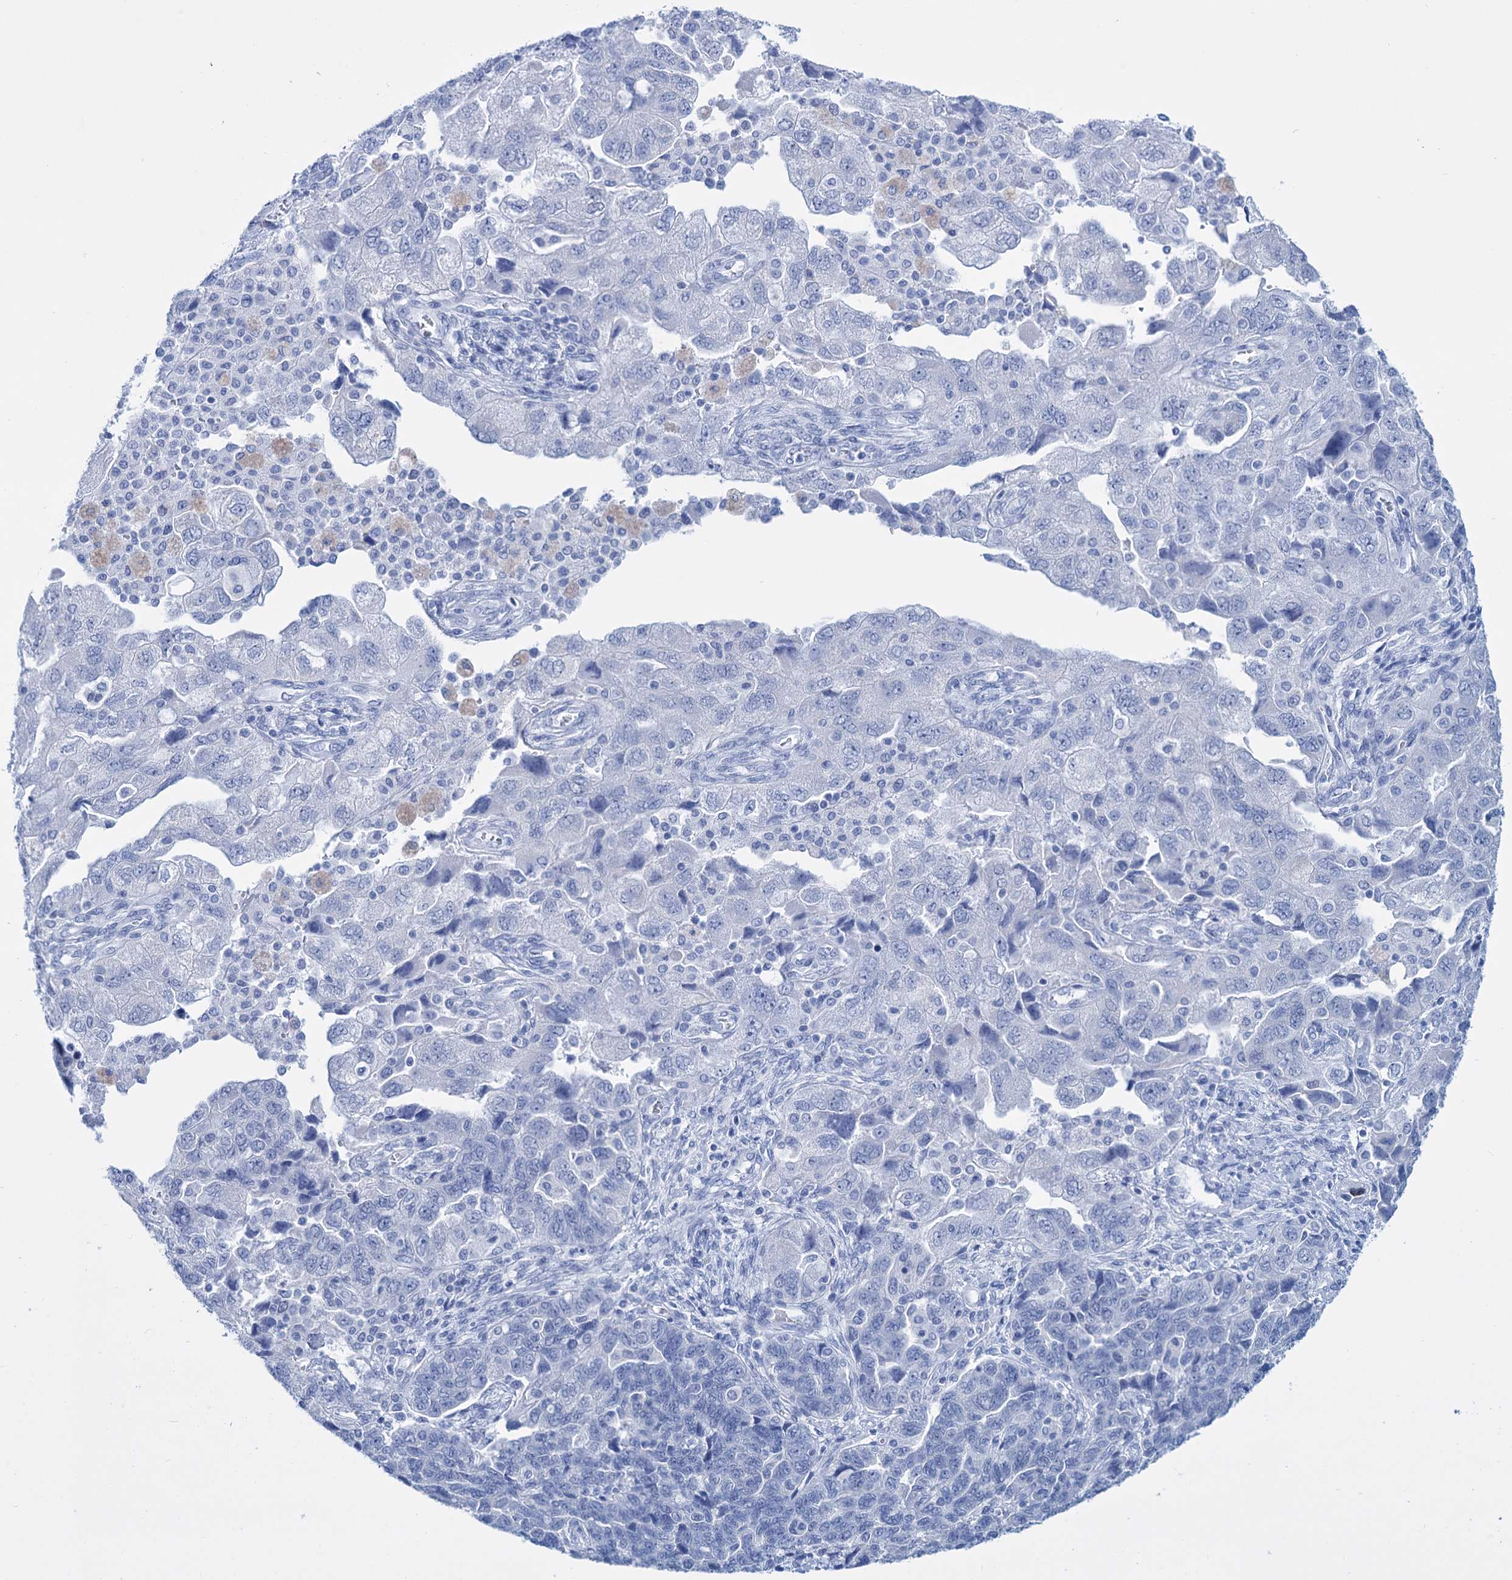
{"staining": {"intensity": "negative", "quantity": "none", "location": "none"}, "tissue": "ovarian cancer", "cell_type": "Tumor cells", "image_type": "cancer", "snomed": [{"axis": "morphology", "description": "Carcinoma, NOS"}, {"axis": "morphology", "description": "Cystadenocarcinoma, serous, NOS"}, {"axis": "topography", "description": "Ovary"}], "caption": "This is a image of immunohistochemistry staining of serous cystadenocarcinoma (ovarian), which shows no expression in tumor cells.", "gene": "FBXW12", "patient": {"sex": "female", "age": 69}}